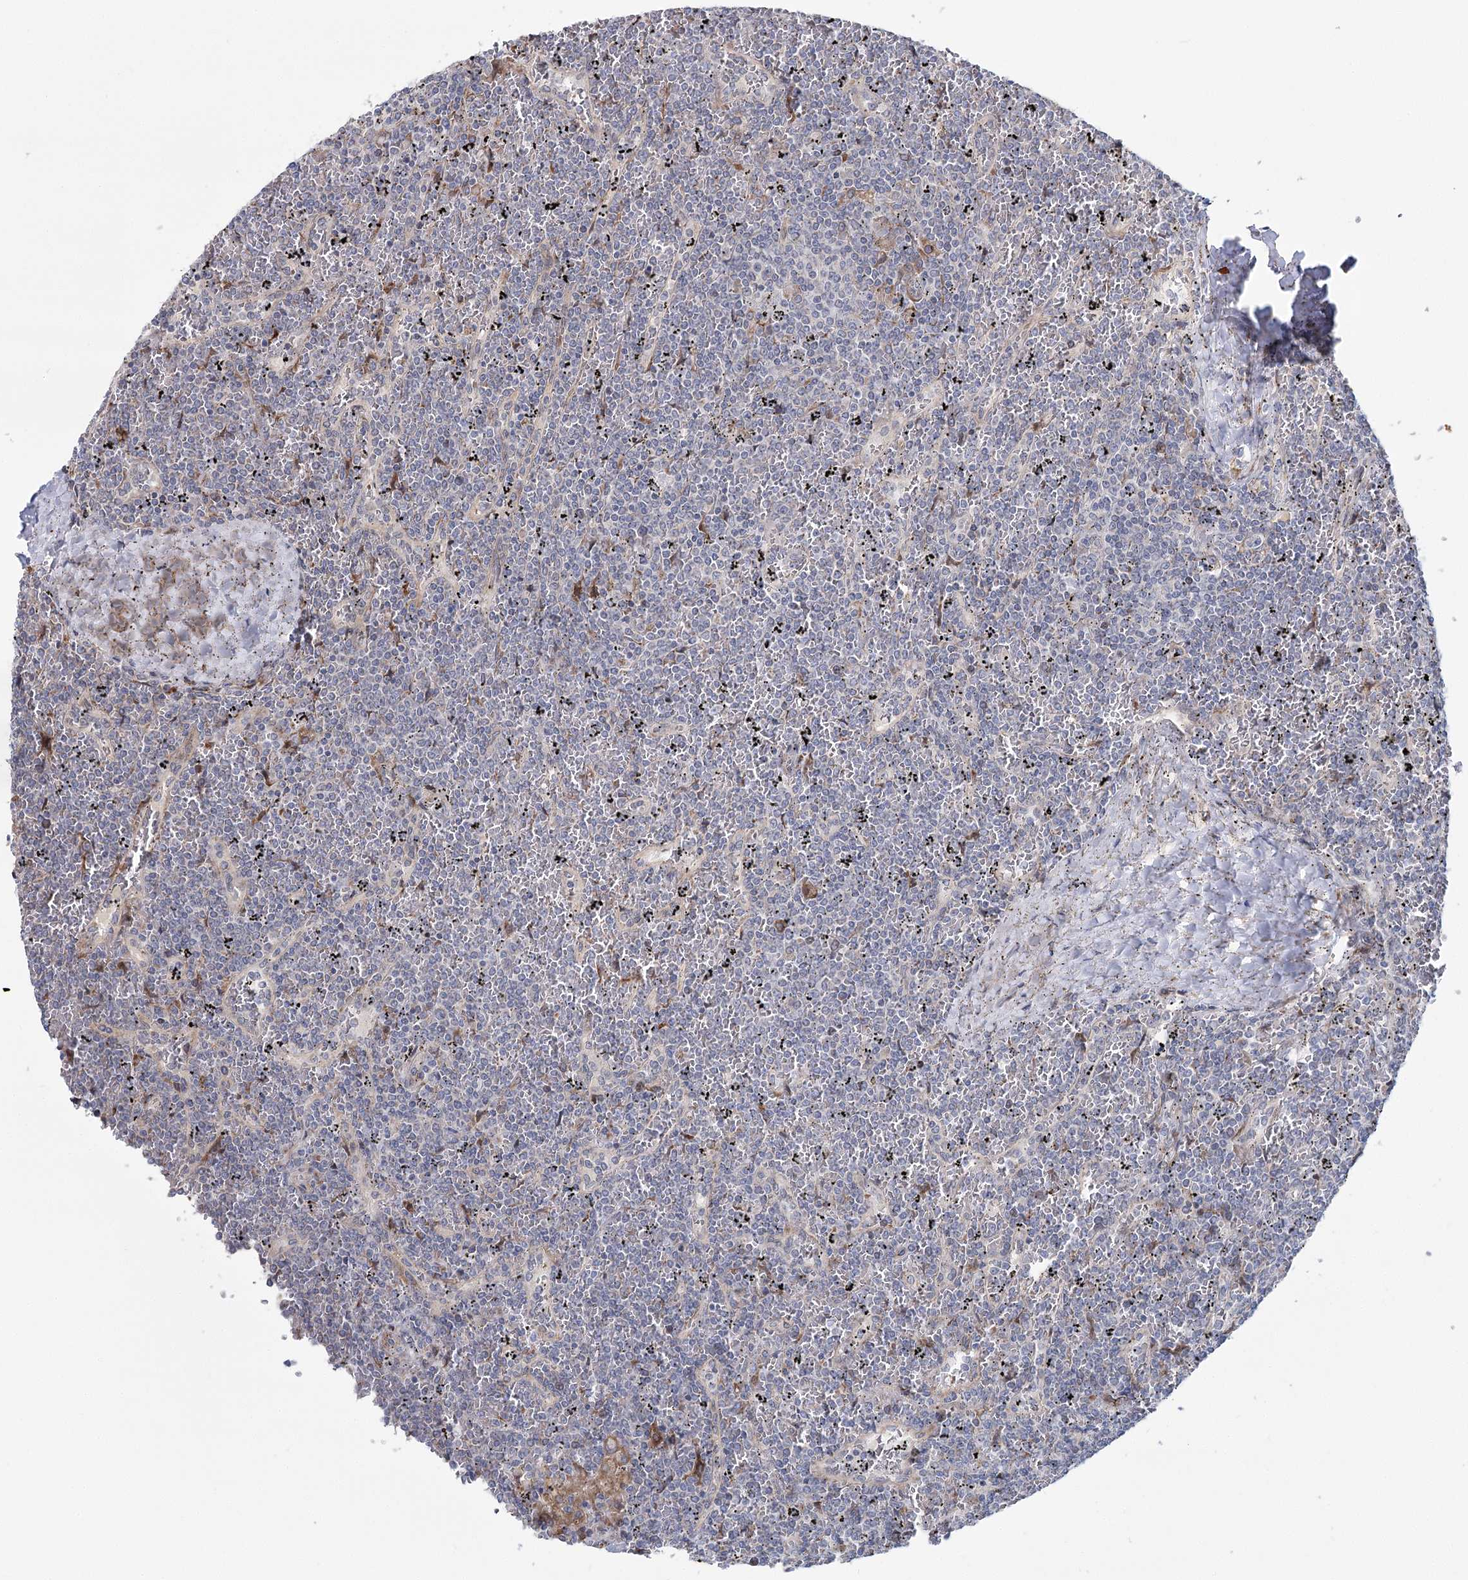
{"staining": {"intensity": "negative", "quantity": "none", "location": "none"}, "tissue": "lymphoma", "cell_type": "Tumor cells", "image_type": "cancer", "snomed": [{"axis": "morphology", "description": "Malignant lymphoma, non-Hodgkin's type, Low grade"}, {"axis": "topography", "description": "Spleen"}], "caption": "IHC histopathology image of human lymphoma stained for a protein (brown), which shows no staining in tumor cells. Brightfield microscopy of immunohistochemistry stained with DAB (brown) and hematoxylin (blue), captured at high magnification.", "gene": "CPLANE1", "patient": {"sex": "female", "age": 19}}